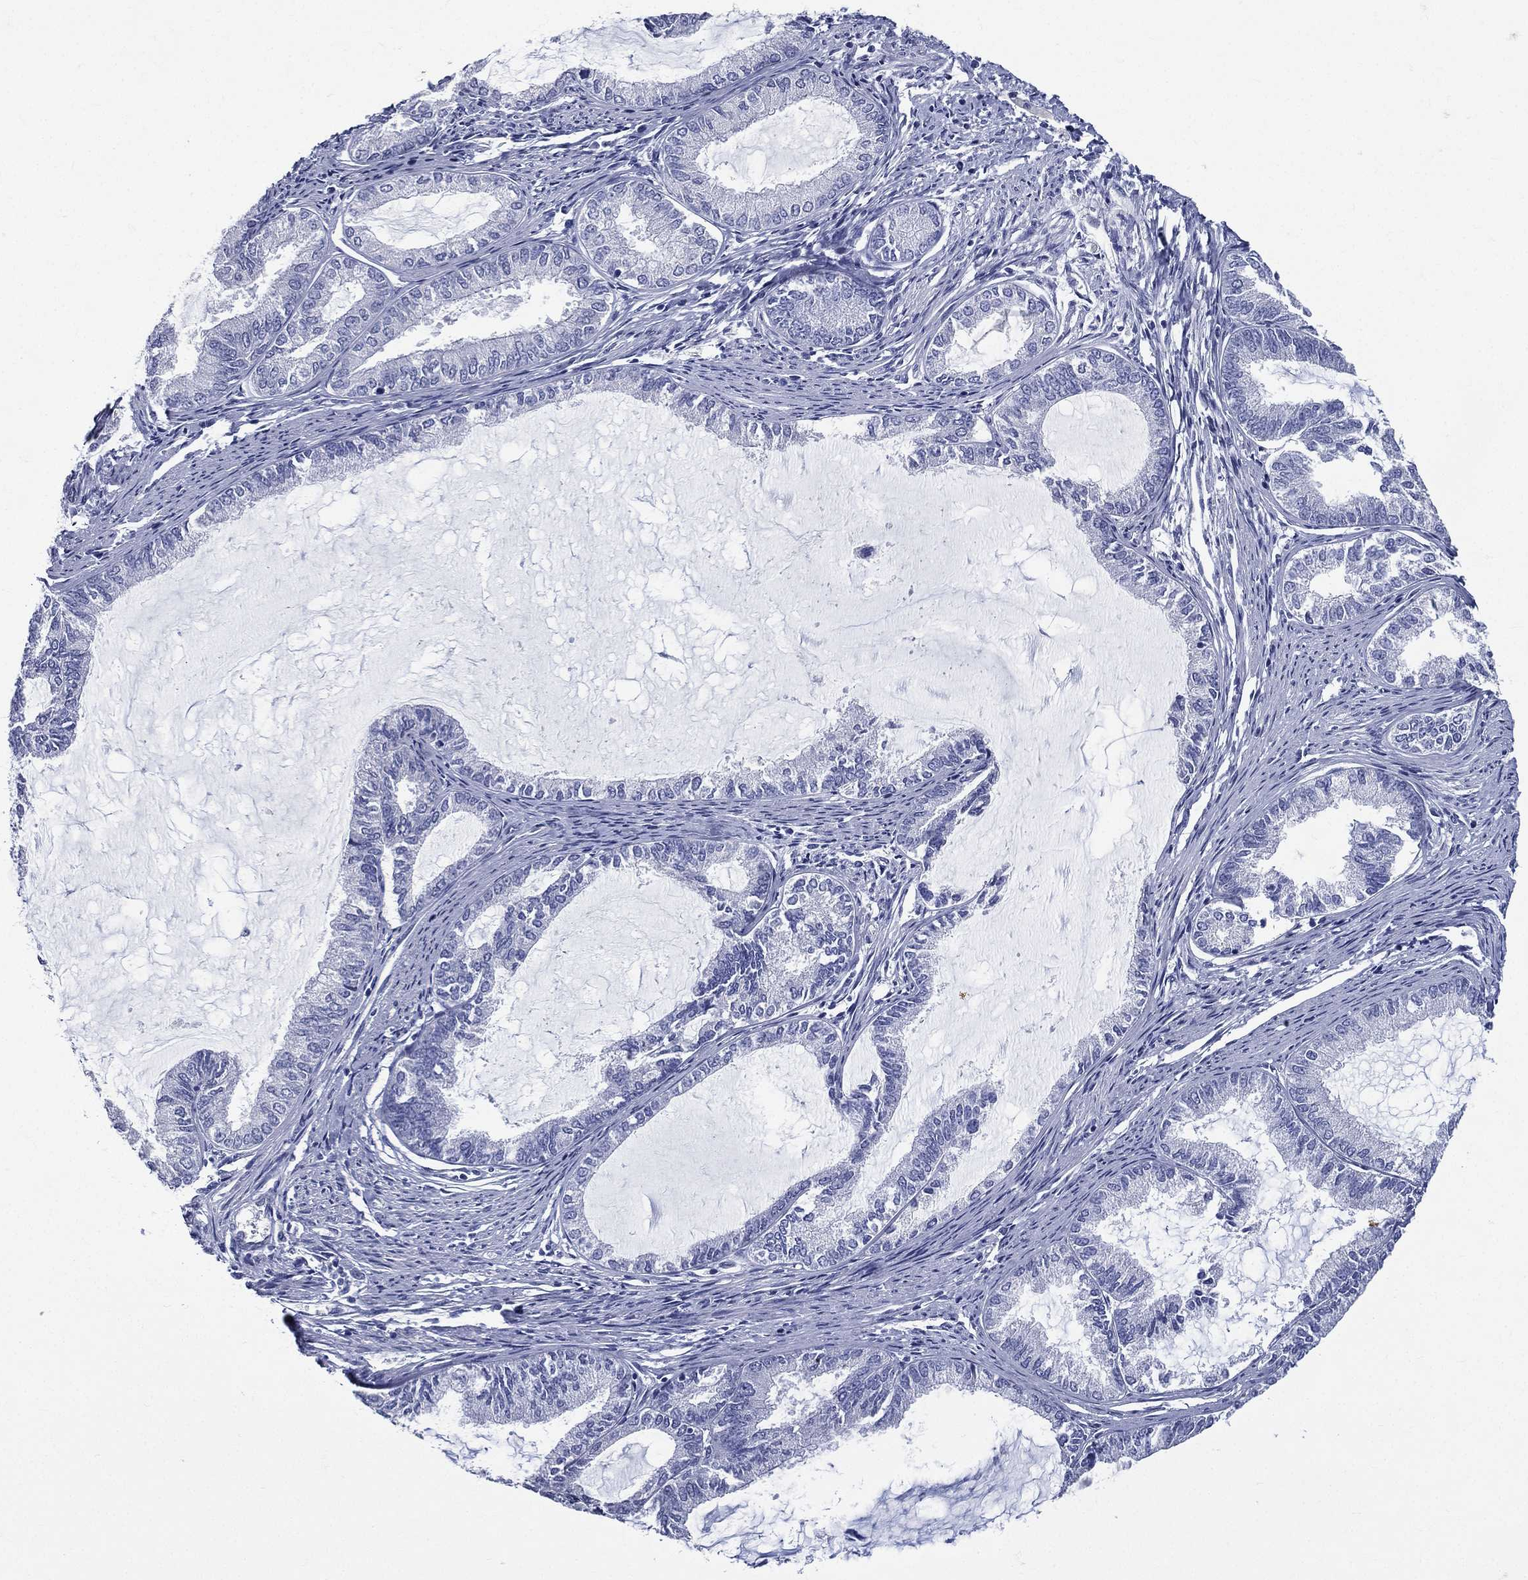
{"staining": {"intensity": "negative", "quantity": "none", "location": "none"}, "tissue": "endometrial cancer", "cell_type": "Tumor cells", "image_type": "cancer", "snomed": [{"axis": "morphology", "description": "Adenocarcinoma, NOS"}, {"axis": "topography", "description": "Endometrium"}], "caption": "Endometrial cancer was stained to show a protein in brown. There is no significant expression in tumor cells.", "gene": "DPYS", "patient": {"sex": "female", "age": 86}}